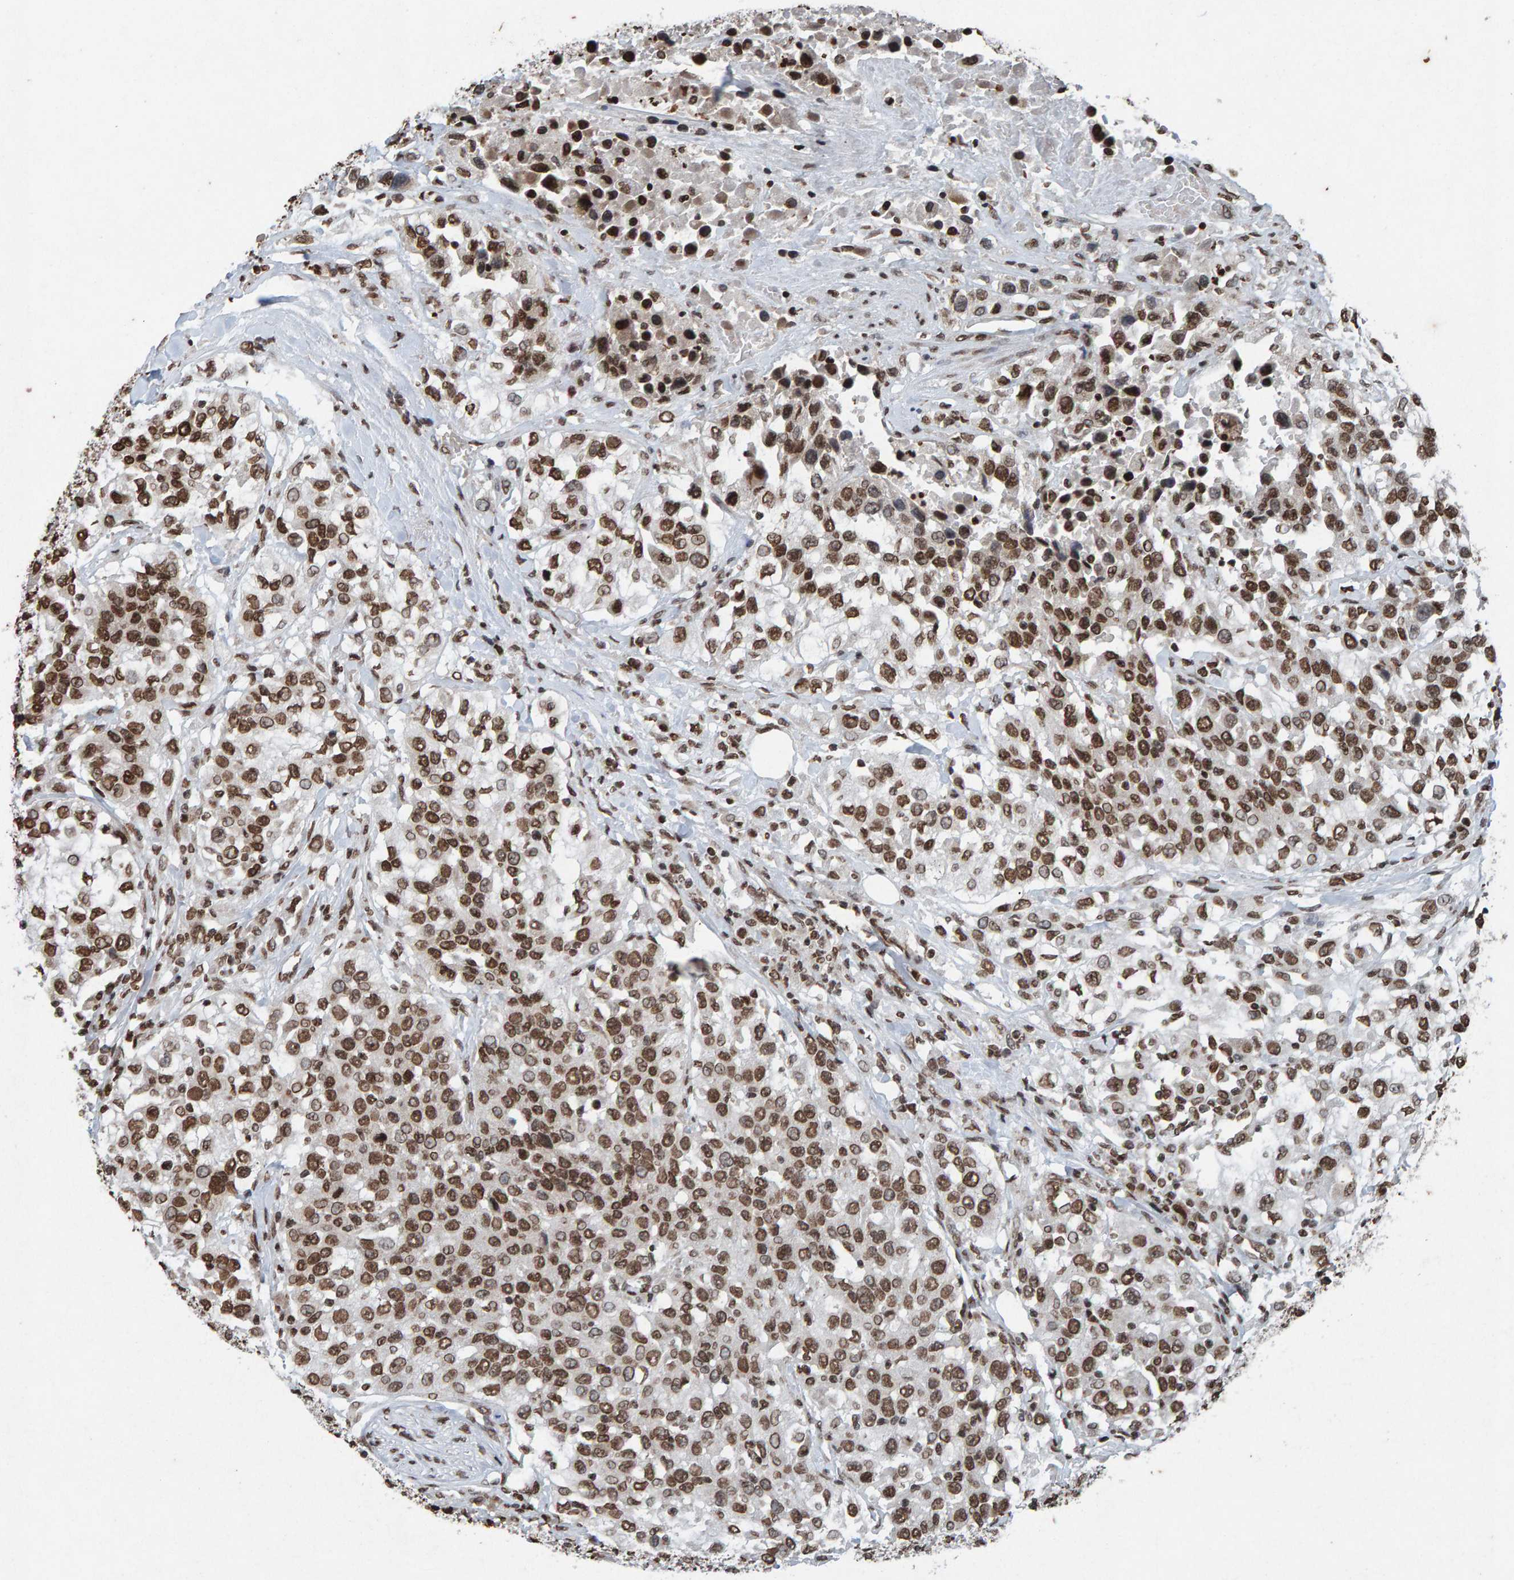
{"staining": {"intensity": "strong", "quantity": ">75%", "location": "nuclear"}, "tissue": "urothelial cancer", "cell_type": "Tumor cells", "image_type": "cancer", "snomed": [{"axis": "morphology", "description": "Urothelial carcinoma, High grade"}, {"axis": "topography", "description": "Urinary bladder"}], "caption": "Brown immunohistochemical staining in human urothelial carcinoma (high-grade) exhibits strong nuclear expression in about >75% of tumor cells.", "gene": "H2AZ1", "patient": {"sex": "female", "age": 80}}